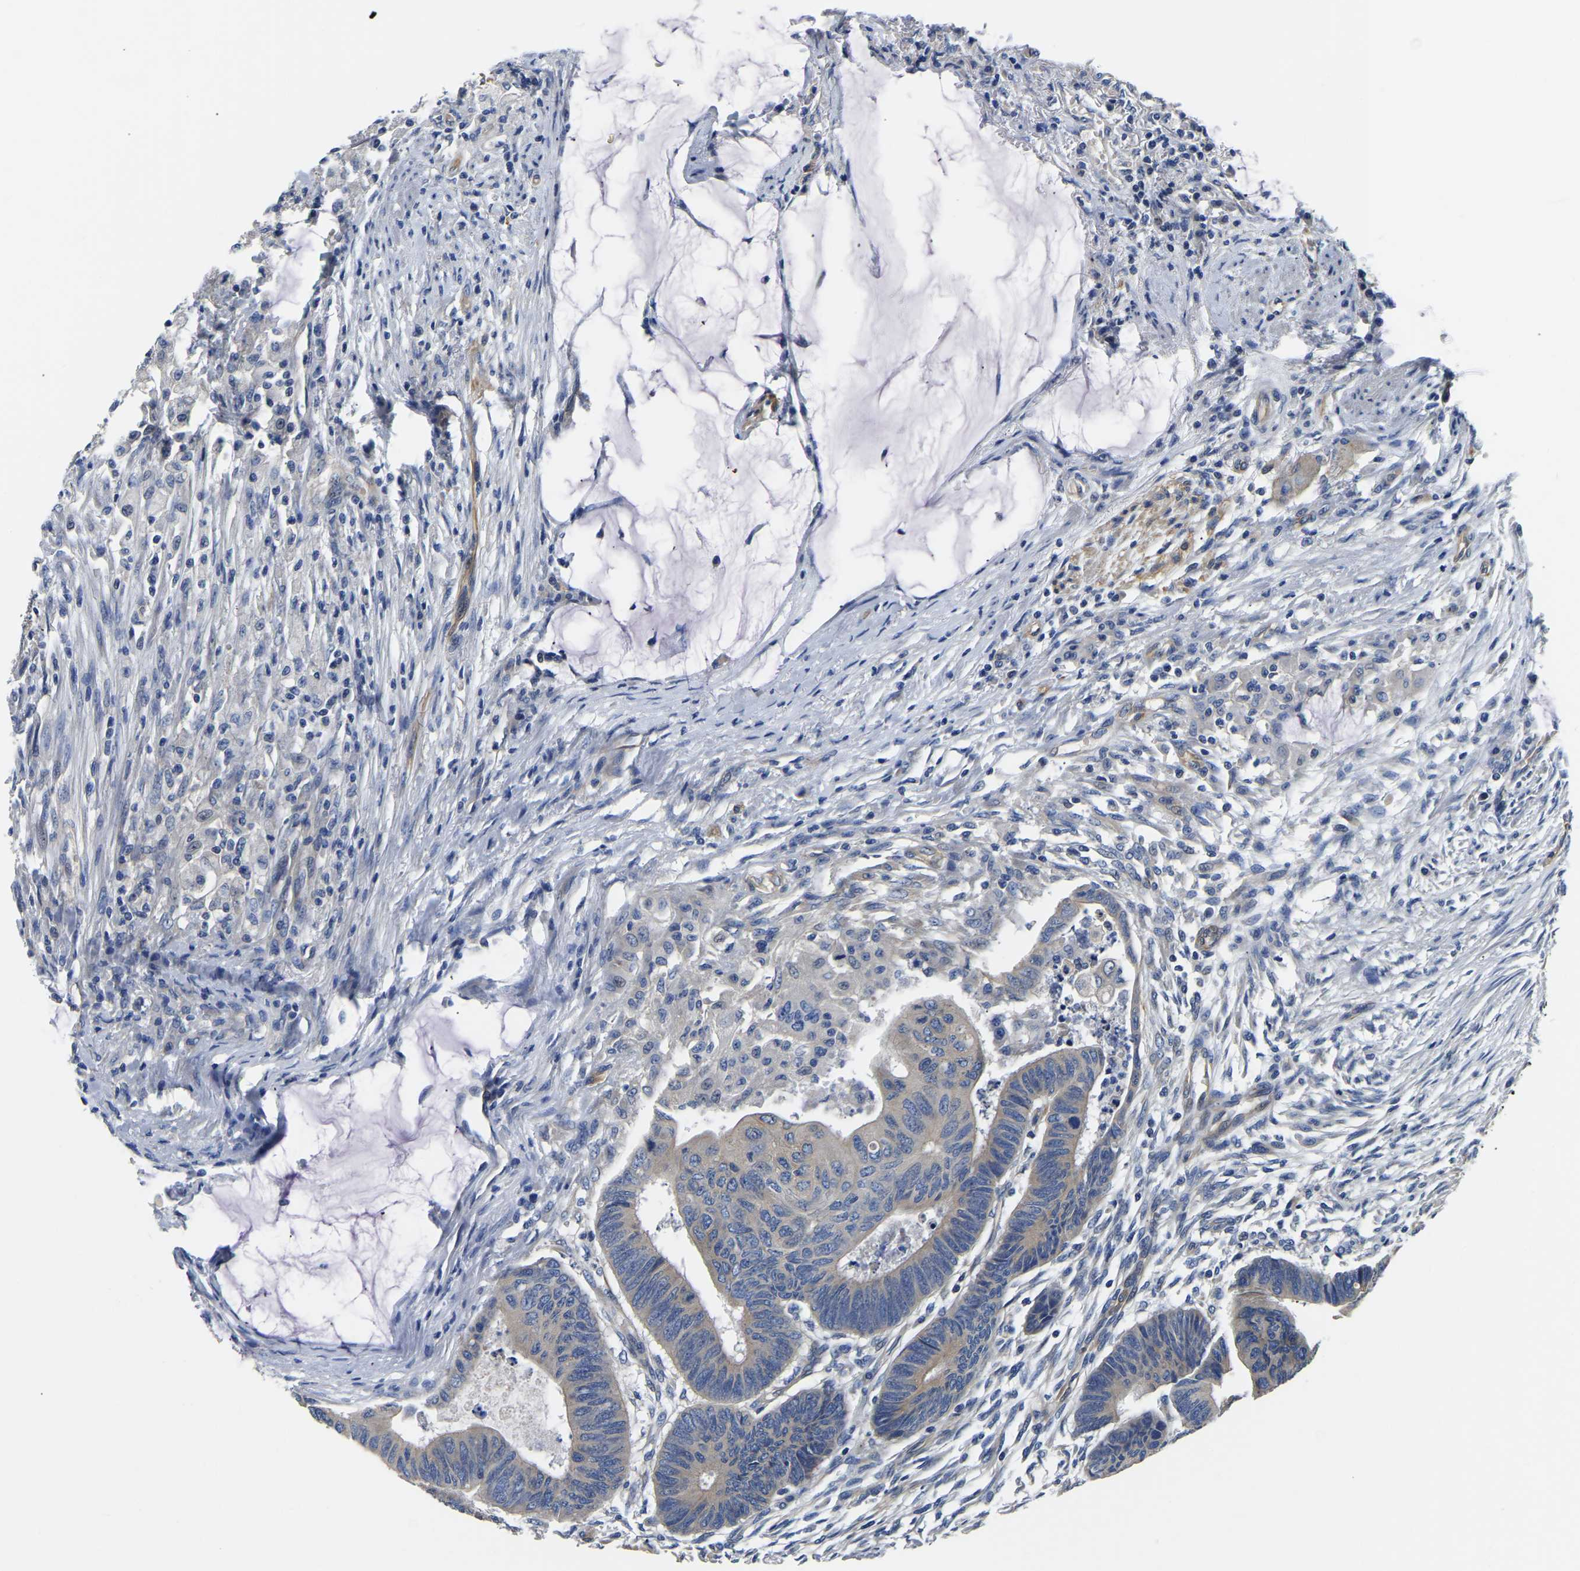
{"staining": {"intensity": "negative", "quantity": "none", "location": "none"}, "tissue": "colorectal cancer", "cell_type": "Tumor cells", "image_type": "cancer", "snomed": [{"axis": "morphology", "description": "Normal tissue, NOS"}, {"axis": "morphology", "description": "Adenocarcinoma, NOS"}, {"axis": "topography", "description": "Rectum"}, {"axis": "topography", "description": "Peripheral nerve tissue"}], "caption": "High magnification brightfield microscopy of colorectal cancer stained with DAB (3,3'-diaminobenzidine) (brown) and counterstained with hematoxylin (blue): tumor cells show no significant expression.", "gene": "CSDE1", "patient": {"sex": "male", "age": 92}}